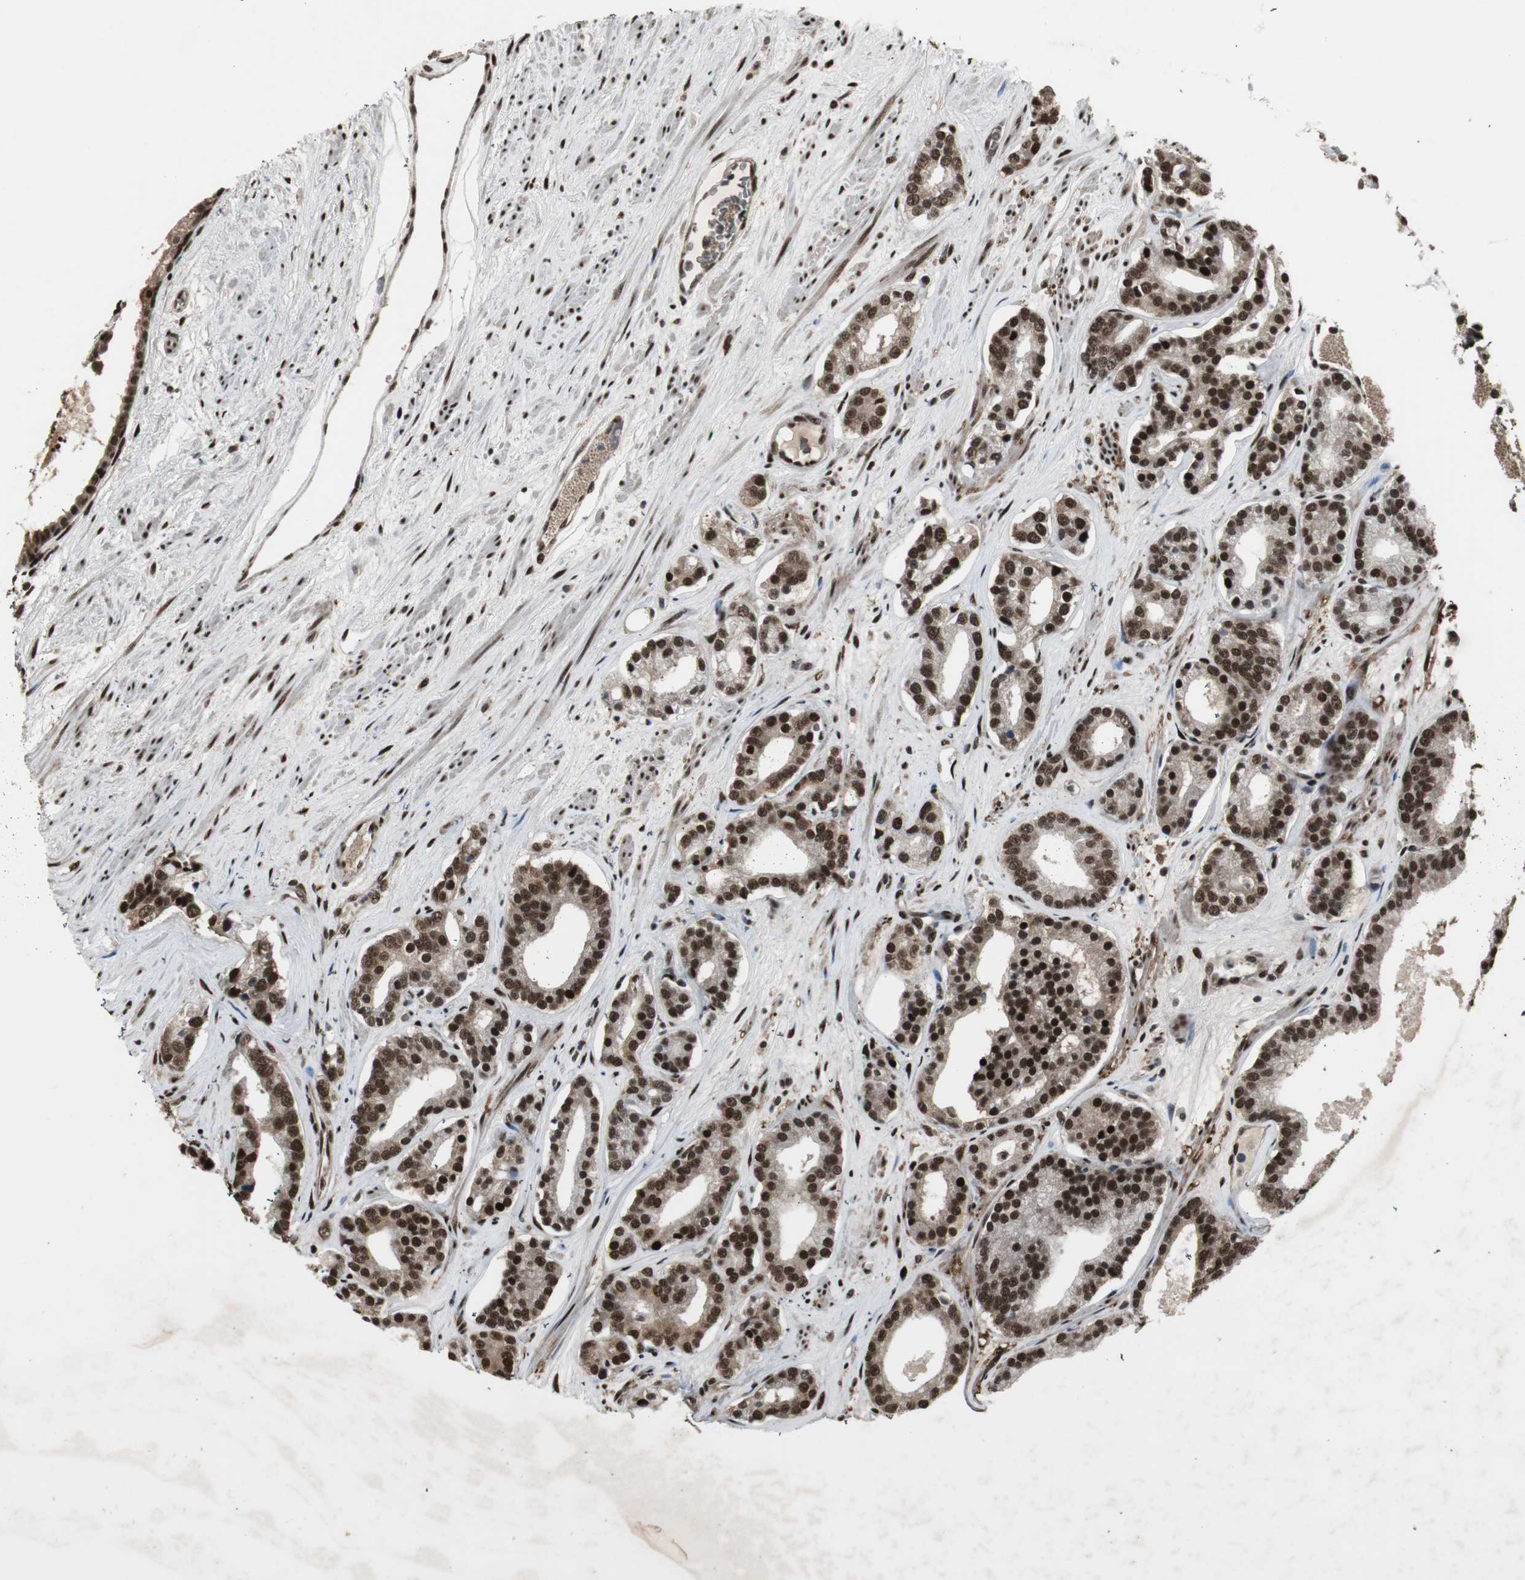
{"staining": {"intensity": "strong", "quantity": ">75%", "location": "cytoplasmic/membranous,nuclear"}, "tissue": "prostate cancer", "cell_type": "Tumor cells", "image_type": "cancer", "snomed": [{"axis": "morphology", "description": "Adenocarcinoma, Low grade"}, {"axis": "topography", "description": "Prostate"}], "caption": "Prostate adenocarcinoma (low-grade) tissue shows strong cytoplasmic/membranous and nuclear staining in about >75% of tumor cells, visualized by immunohistochemistry.", "gene": "TAF5", "patient": {"sex": "male", "age": 63}}